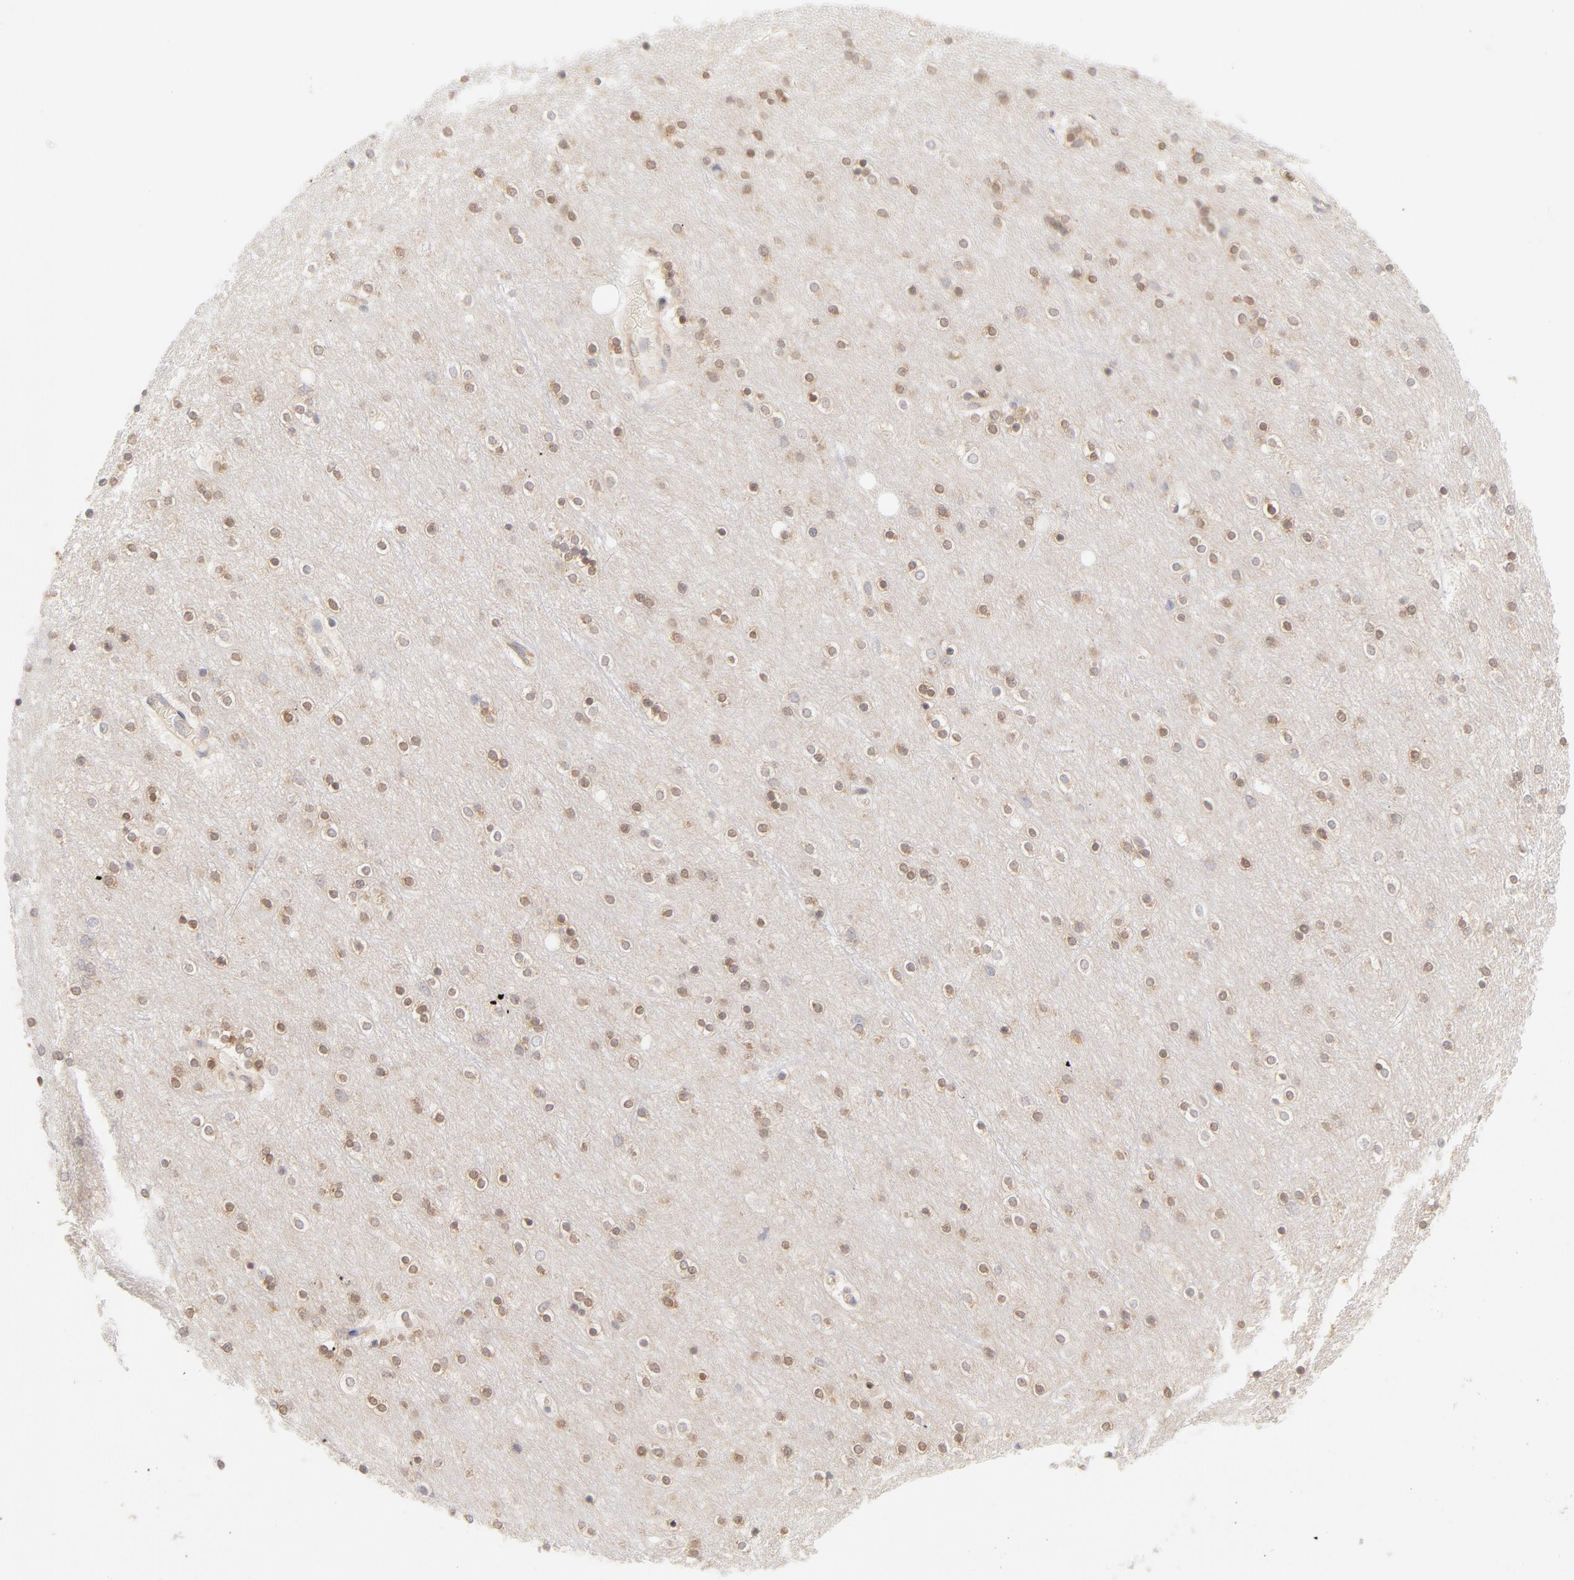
{"staining": {"intensity": "weak", "quantity": "<25%", "location": "cytoplasmic/membranous"}, "tissue": "cerebral cortex", "cell_type": "Endothelial cells", "image_type": "normal", "snomed": [{"axis": "morphology", "description": "Normal tissue, NOS"}, {"axis": "topography", "description": "Cerebral cortex"}], "caption": "DAB (3,3'-diaminobenzidine) immunohistochemical staining of normal cerebral cortex demonstrates no significant staining in endothelial cells.", "gene": "RPS6KA1", "patient": {"sex": "female", "age": 54}}